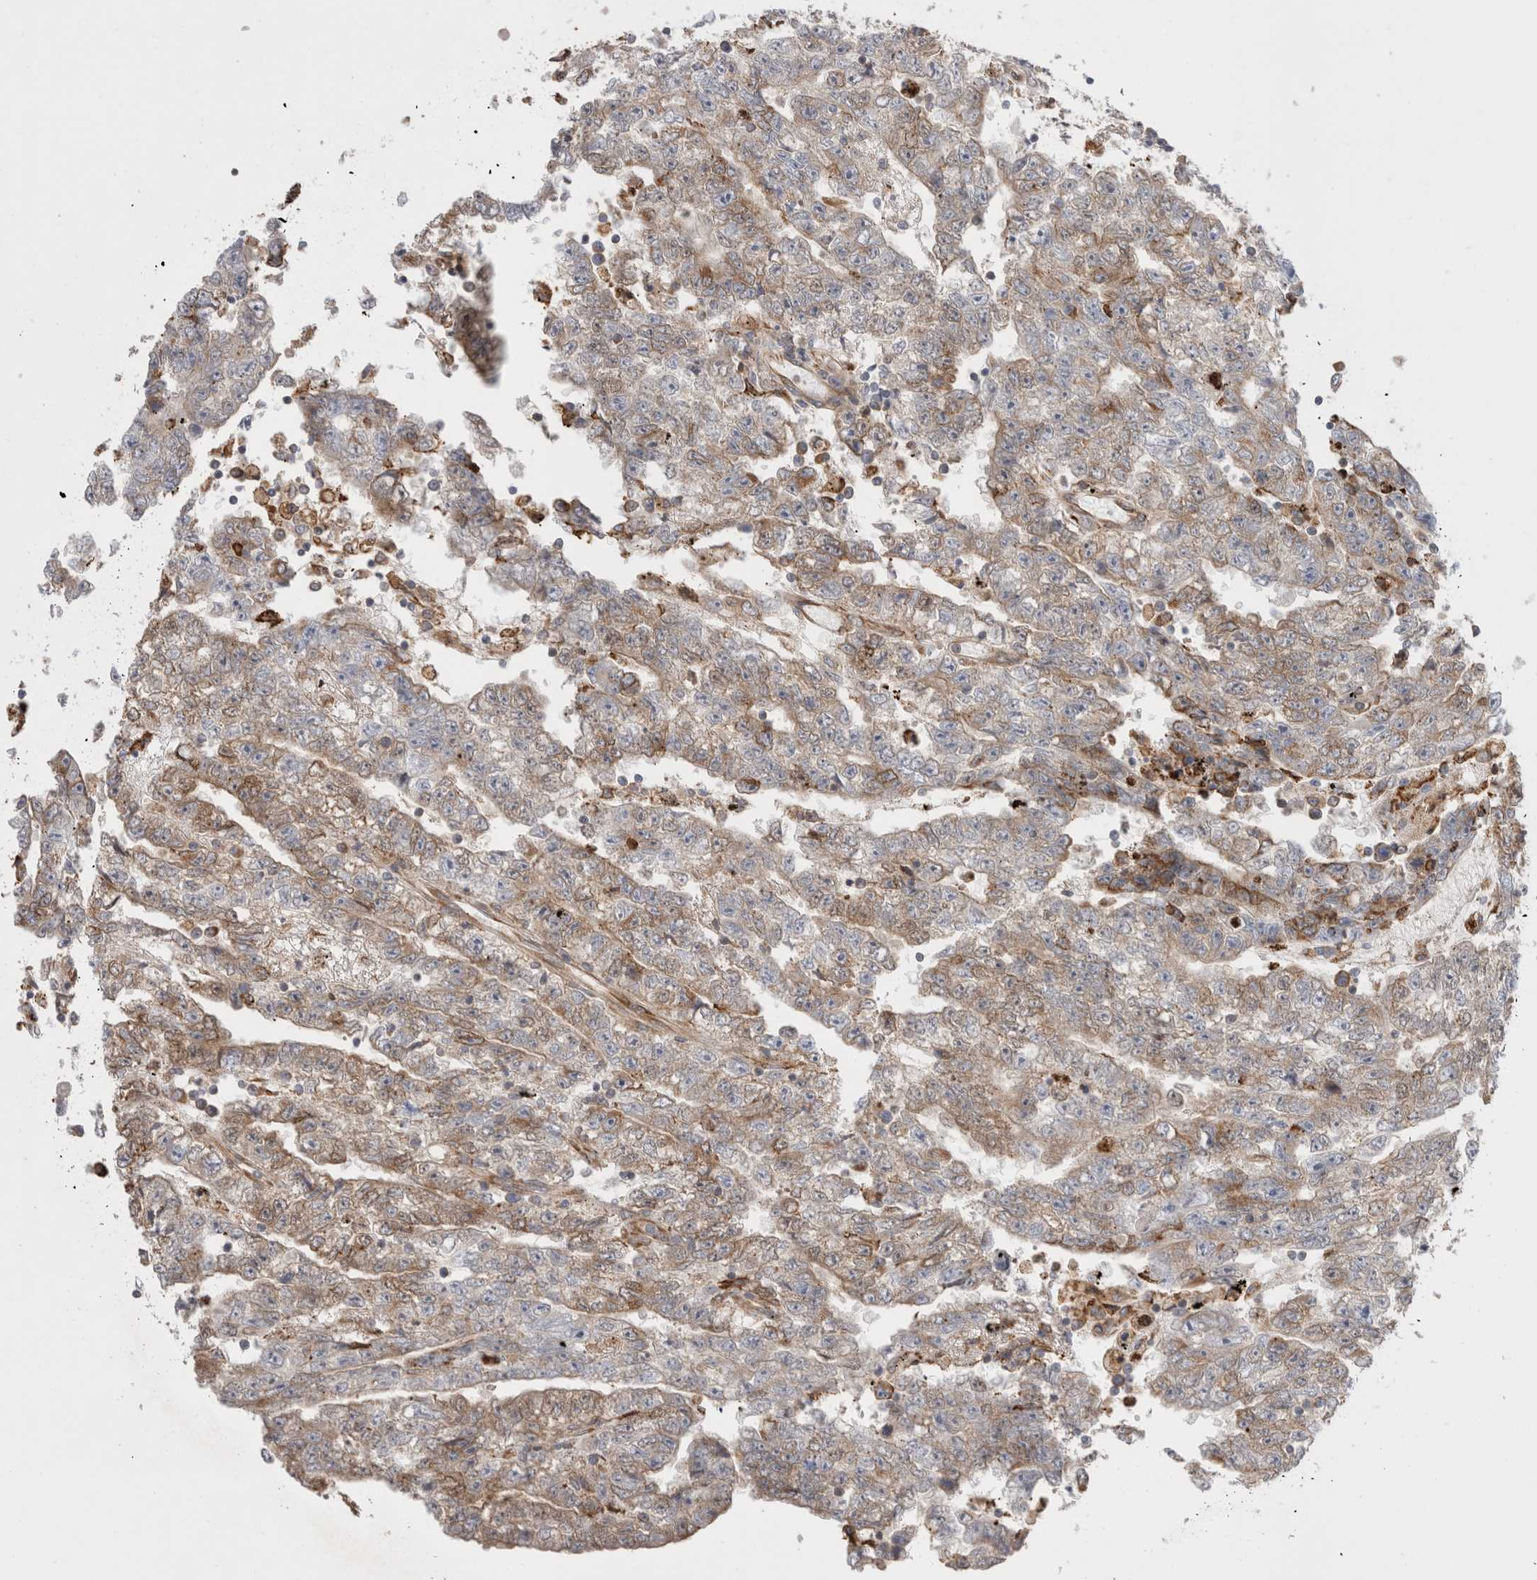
{"staining": {"intensity": "weak", "quantity": "25%-75%", "location": "cytoplasmic/membranous"}, "tissue": "testis cancer", "cell_type": "Tumor cells", "image_type": "cancer", "snomed": [{"axis": "morphology", "description": "Carcinoma, Embryonal, NOS"}, {"axis": "topography", "description": "Testis"}], "caption": "High-power microscopy captured an immunohistochemistry (IHC) photomicrograph of testis cancer (embryonal carcinoma), revealing weak cytoplasmic/membranous expression in about 25%-75% of tumor cells.", "gene": "PDCD10", "patient": {"sex": "male", "age": 25}}